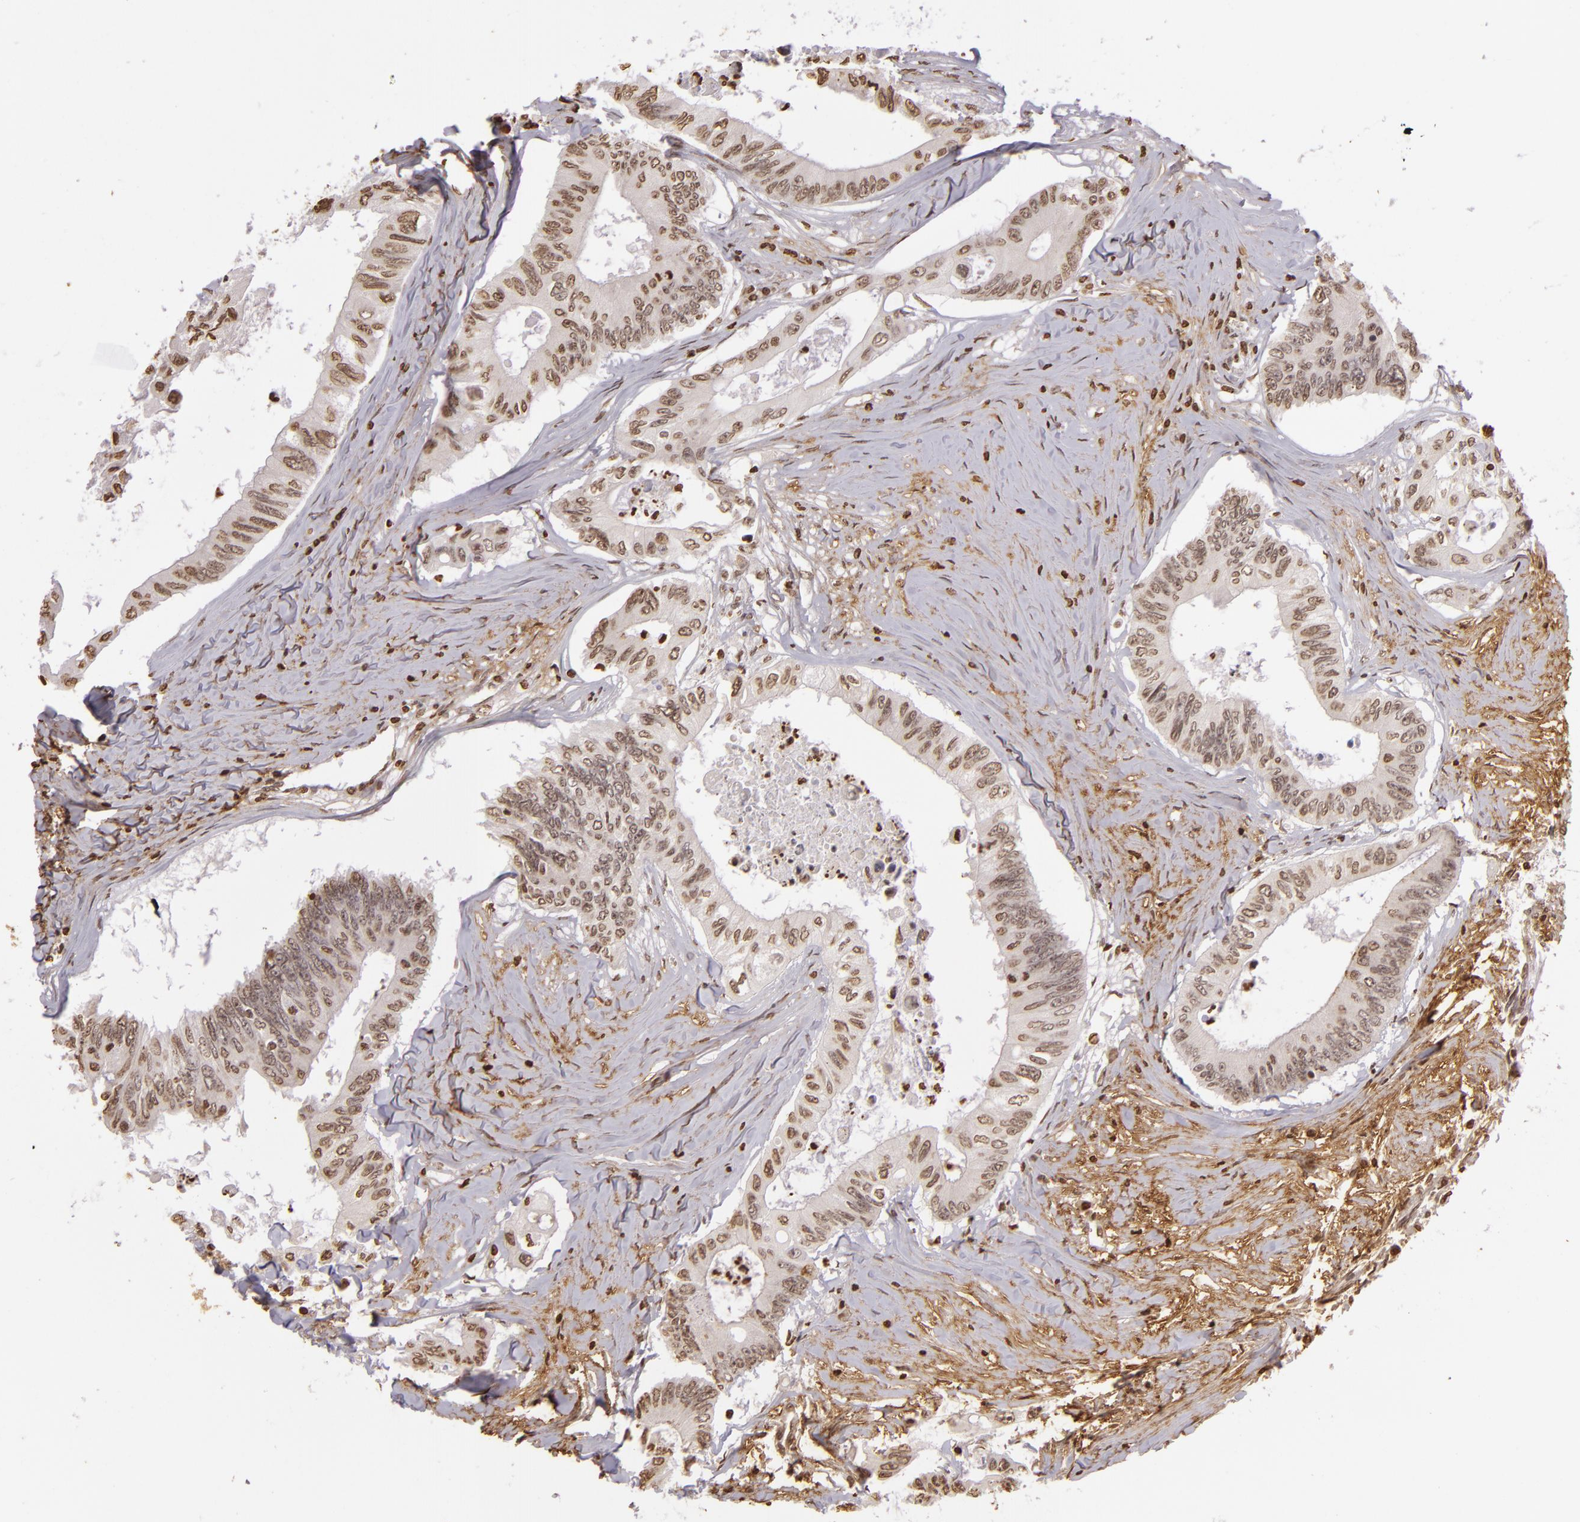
{"staining": {"intensity": "moderate", "quantity": ">75%", "location": "nuclear"}, "tissue": "colorectal cancer", "cell_type": "Tumor cells", "image_type": "cancer", "snomed": [{"axis": "morphology", "description": "Adenocarcinoma, NOS"}, {"axis": "topography", "description": "Colon"}], "caption": "Immunohistochemistry histopathology image of neoplastic tissue: human adenocarcinoma (colorectal) stained using immunohistochemistry (IHC) shows medium levels of moderate protein expression localized specifically in the nuclear of tumor cells, appearing as a nuclear brown color.", "gene": "THRB", "patient": {"sex": "male", "age": 65}}